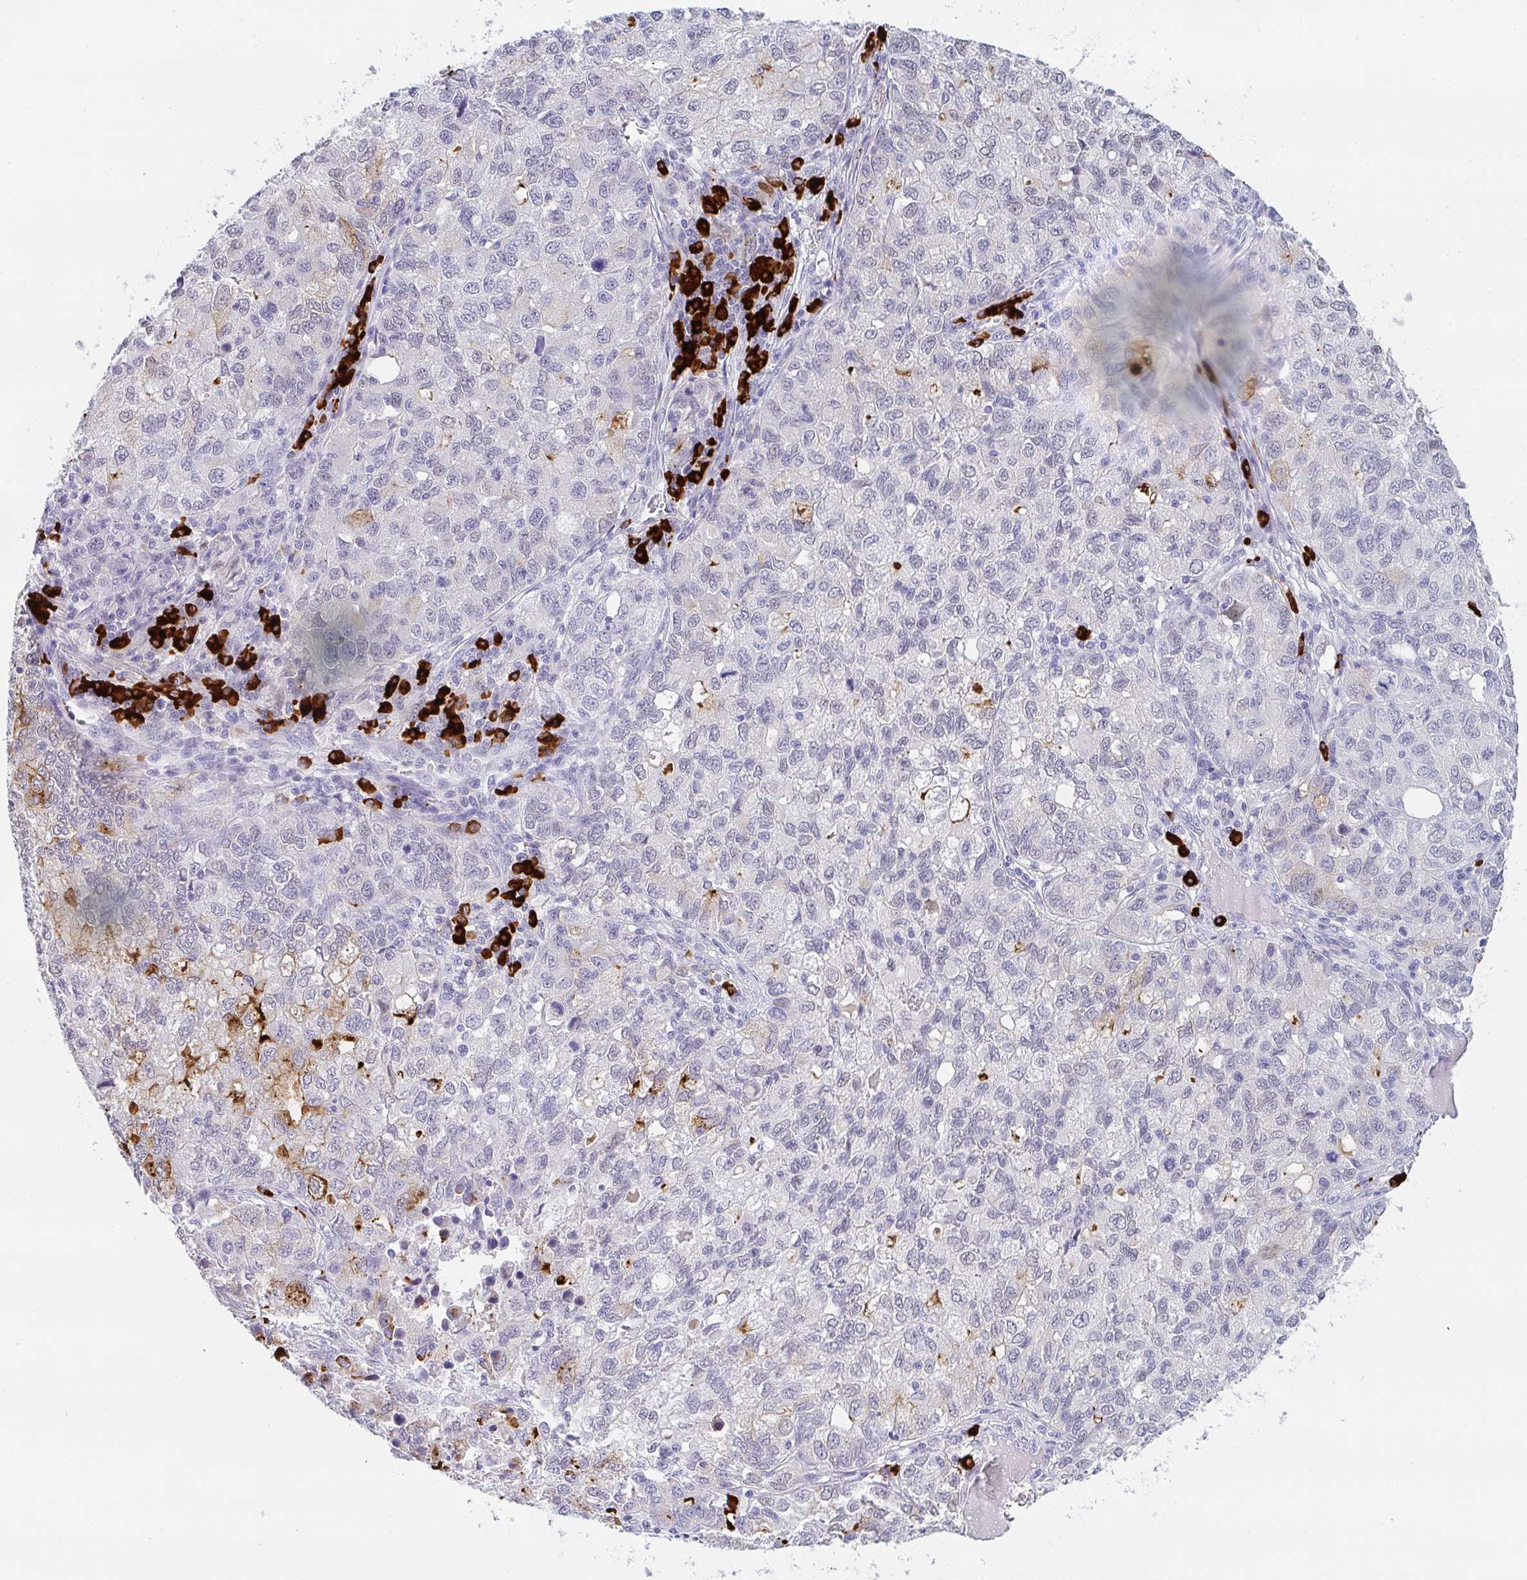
{"staining": {"intensity": "strong", "quantity": "25%-75%", "location": "cytoplasmic/membranous"}, "tissue": "lung cancer", "cell_type": "Tumor cells", "image_type": "cancer", "snomed": [{"axis": "morphology", "description": "Normal morphology"}, {"axis": "morphology", "description": "Adenocarcinoma, NOS"}, {"axis": "topography", "description": "Lymph node"}, {"axis": "topography", "description": "Lung"}], "caption": "A high-resolution image shows immunohistochemistry staining of lung cancer (adenocarcinoma), which shows strong cytoplasmic/membranous positivity in approximately 25%-75% of tumor cells.", "gene": "CACNA1S", "patient": {"sex": "female", "age": 51}}